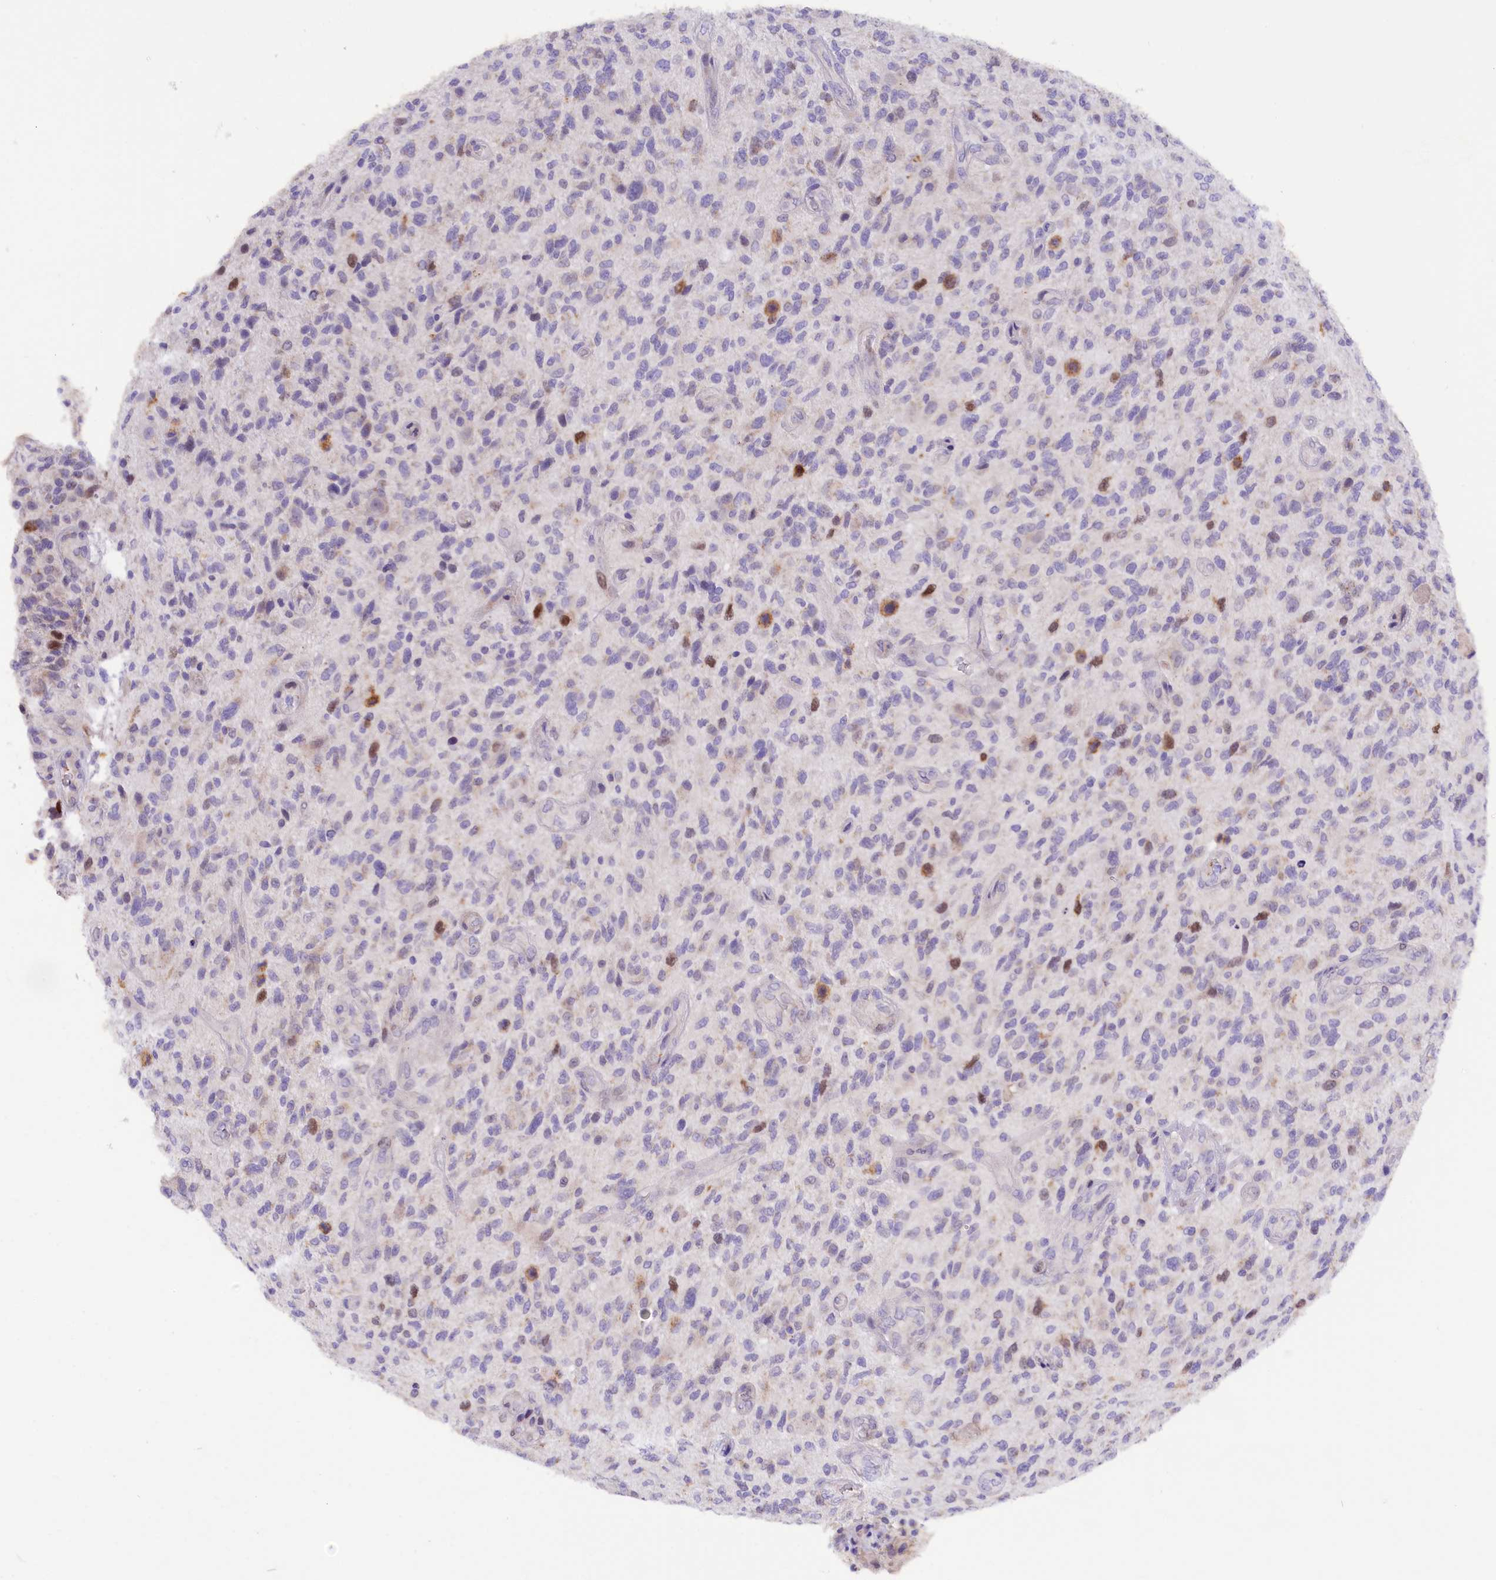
{"staining": {"intensity": "negative", "quantity": "none", "location": "none"}, "tissue": "glioma", "cell_type": "Tumor cells", "image_type": "cancer", "snomed": [{"axis": "morphology", "description": "Glioma, malignant, High grade"}, {"axis": "topography", "description": "Brain"}], "caption": "Malignant glioma (high-grade) was stained to show a protein in brown. There is no significant expression in tumor cells.", "gene": "PKIA", "patient": {"sex": "male", "age": 47}}